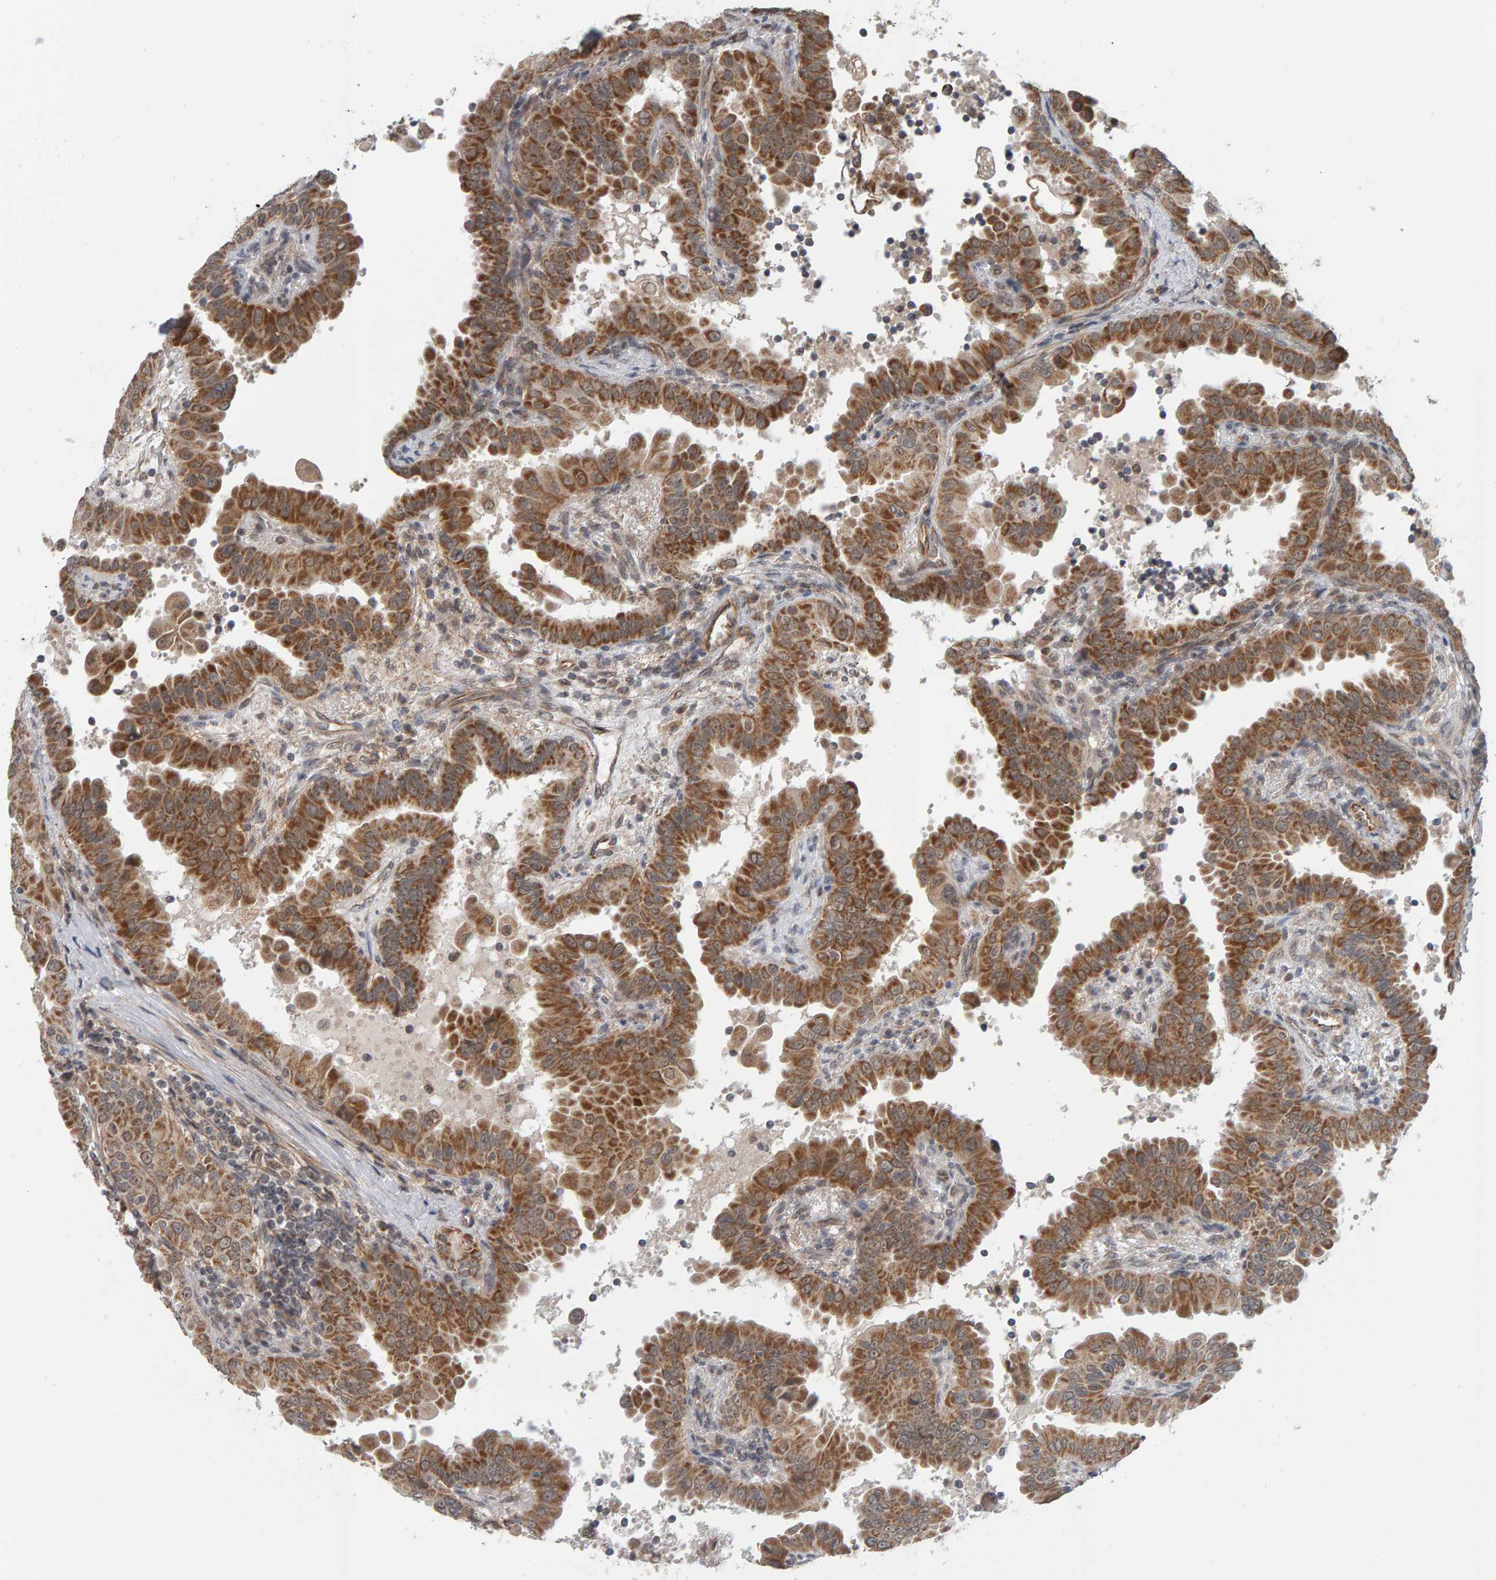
{"staining": {"intensity": "strong", "quantity": ">75%", "location": "cytoplasmic/membranous"}, "tissue": "thyroid cancer", "cell_type": "Tumor cells", "image_type": "cancer", "snomed": [{"axis": "morphology", "description": "Papillary adenocarcinoma, NOS"}, {"axis": "topography", "description": "Thyroid gland"}], "caption": "Thyroid cancer (papillary adenocarcinoma) stained for a protein demonstrates strong cytoplasmic/membranous positivity in tumor cells.", "gene": "DAP3", "patient": {"sex": "male", "age": 33}}